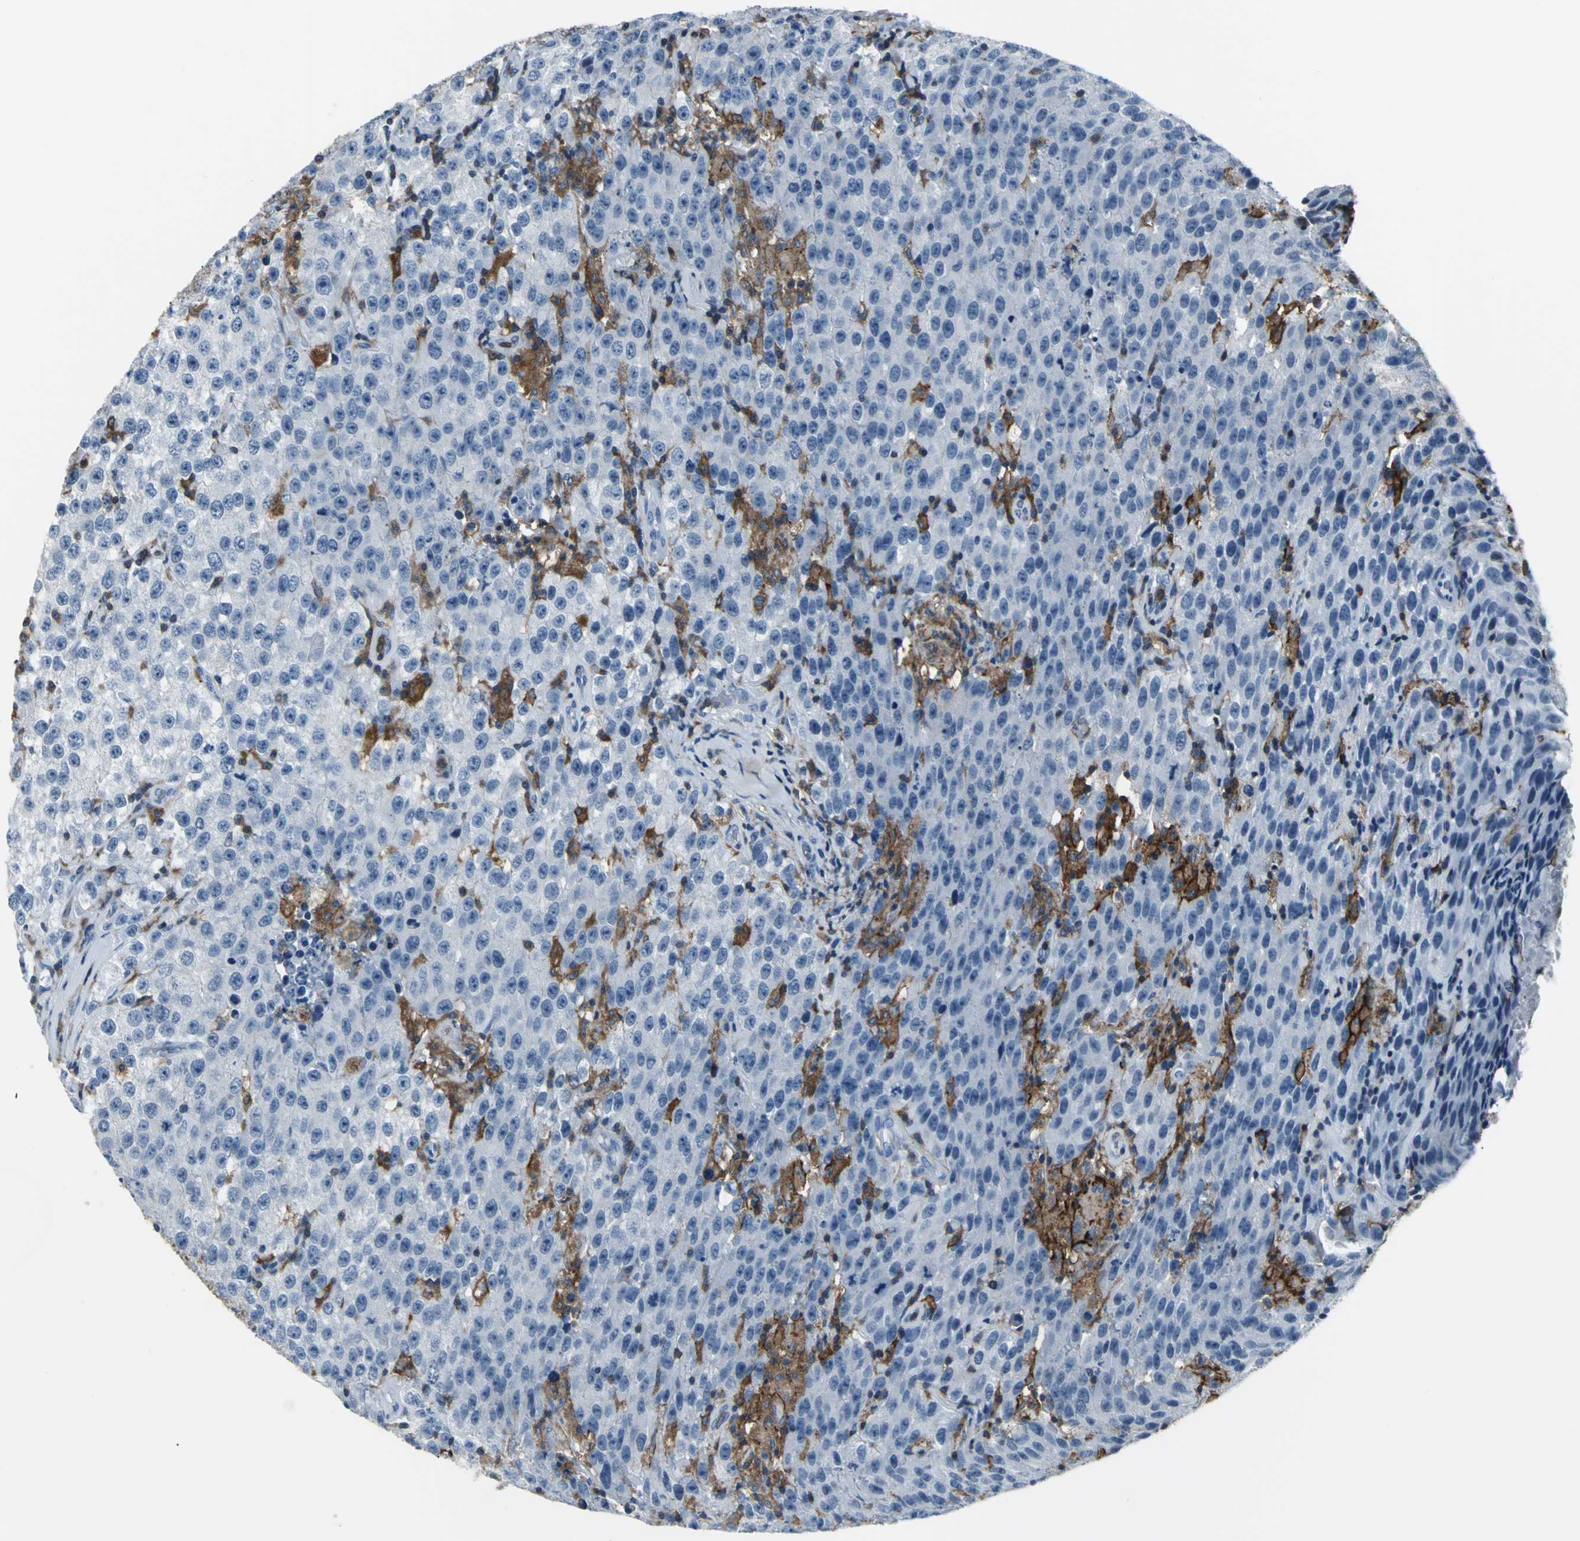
{"staining": {"intensity": "negative", "quantity": "none", "location": "none"}, "tissue": "testis cancer", "cell_type": "Tumor cells", "image_type": "cancer", "snomed": [{"axis": "morphology", "description": "Seminoma, NOS"}, {"axis": "topography", "description": "Testis"}], "caption": "A micrograph of human seminoma (testis) is negative for staining in tumor cells.", "gene": "IQGAP2", "patient": {"sex": "male", "age": 52}}